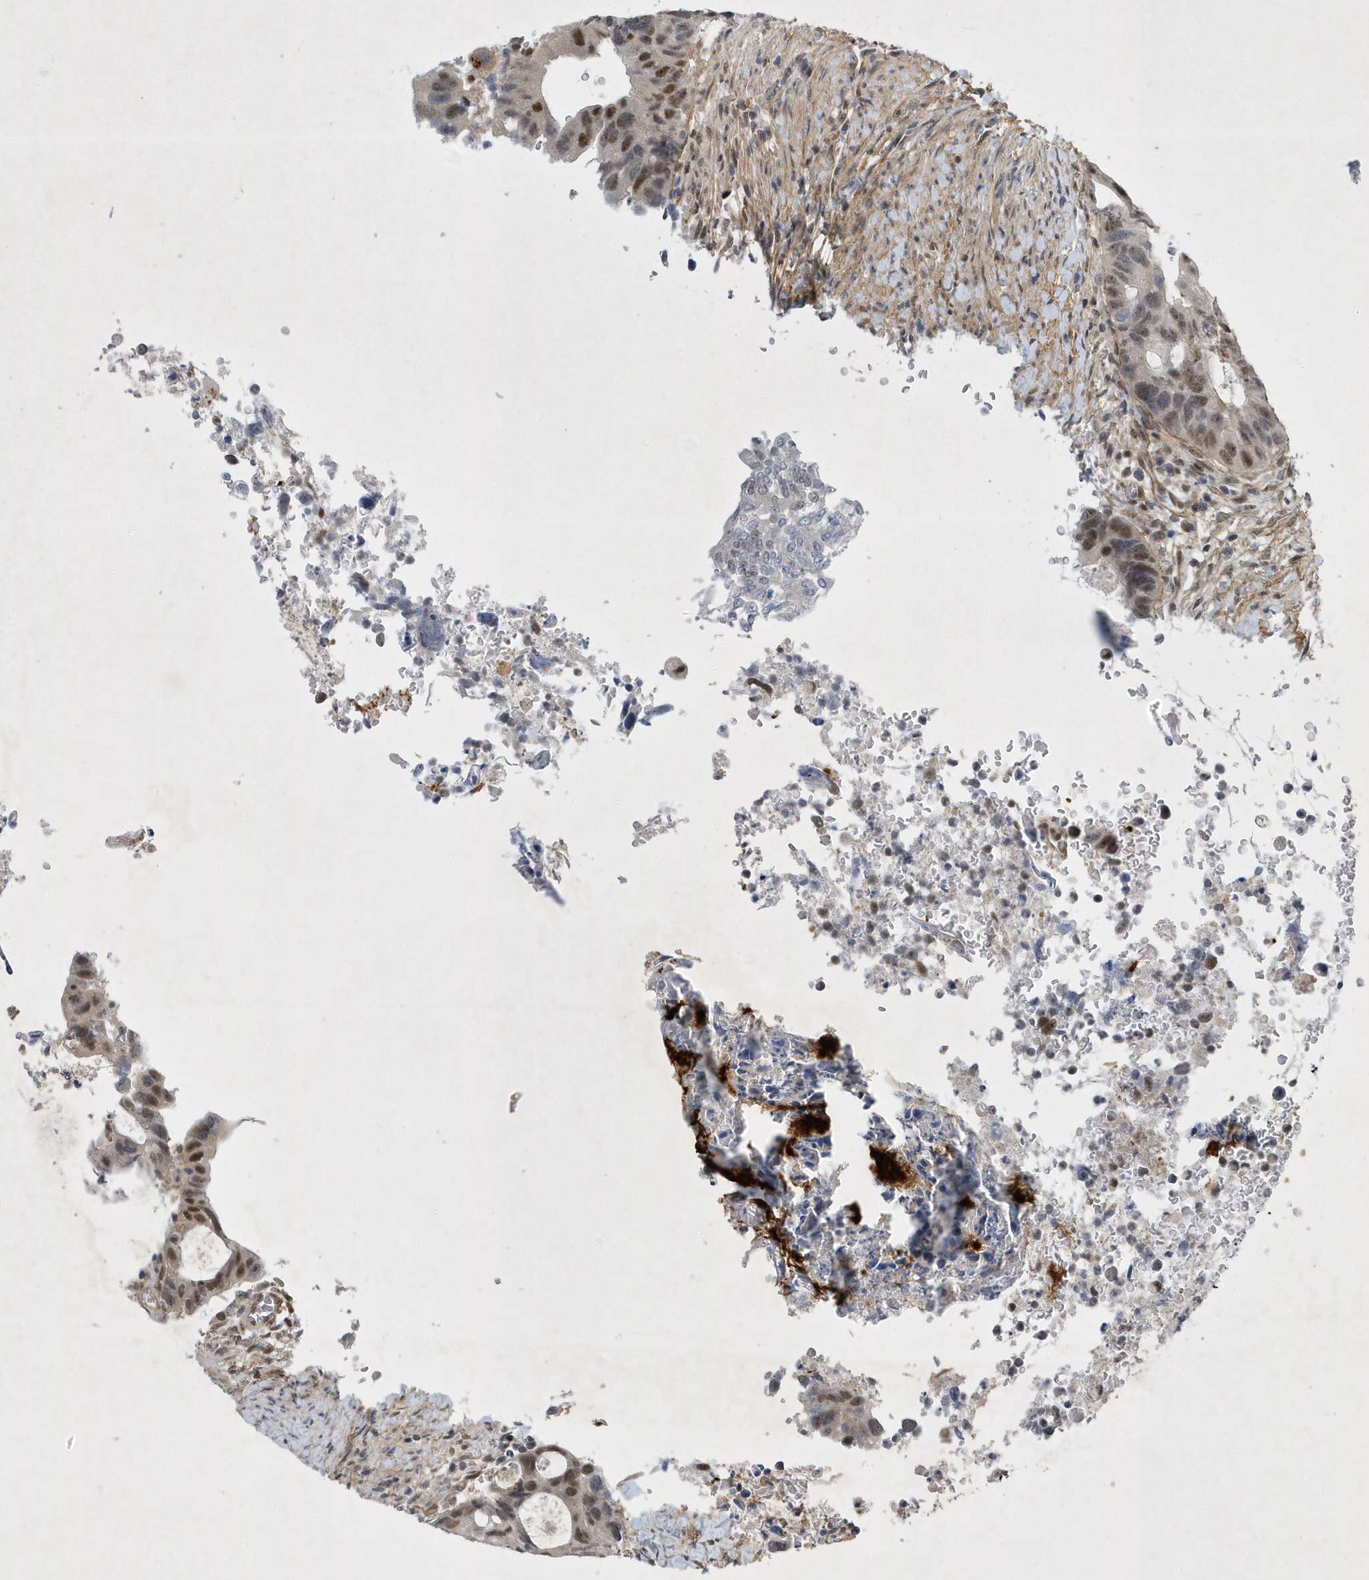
{"staining": {"intensity": "moderate", "quantity": "<25%", "location": "nuclear"}, "tissue": "colorectal cancer", "cell_type": "Tumor cells", "image_type": "cancer", "snomed": [{"axis": "morphology", "description": "Adenocarcinoma, NOS"}, {"axis": "topography", "description": "Rectum"}], "caption": "This micrograph reveals colorectal cancer (adenocarcinoma) stained with immunohistochemistry to label a protein in brown. The nuclear of tumor cells show moderate positivity for the protein. Nuclei are counter-stained blue.", "gene": "FAM217A", "patient": {"sex": "male", "age": 59}}